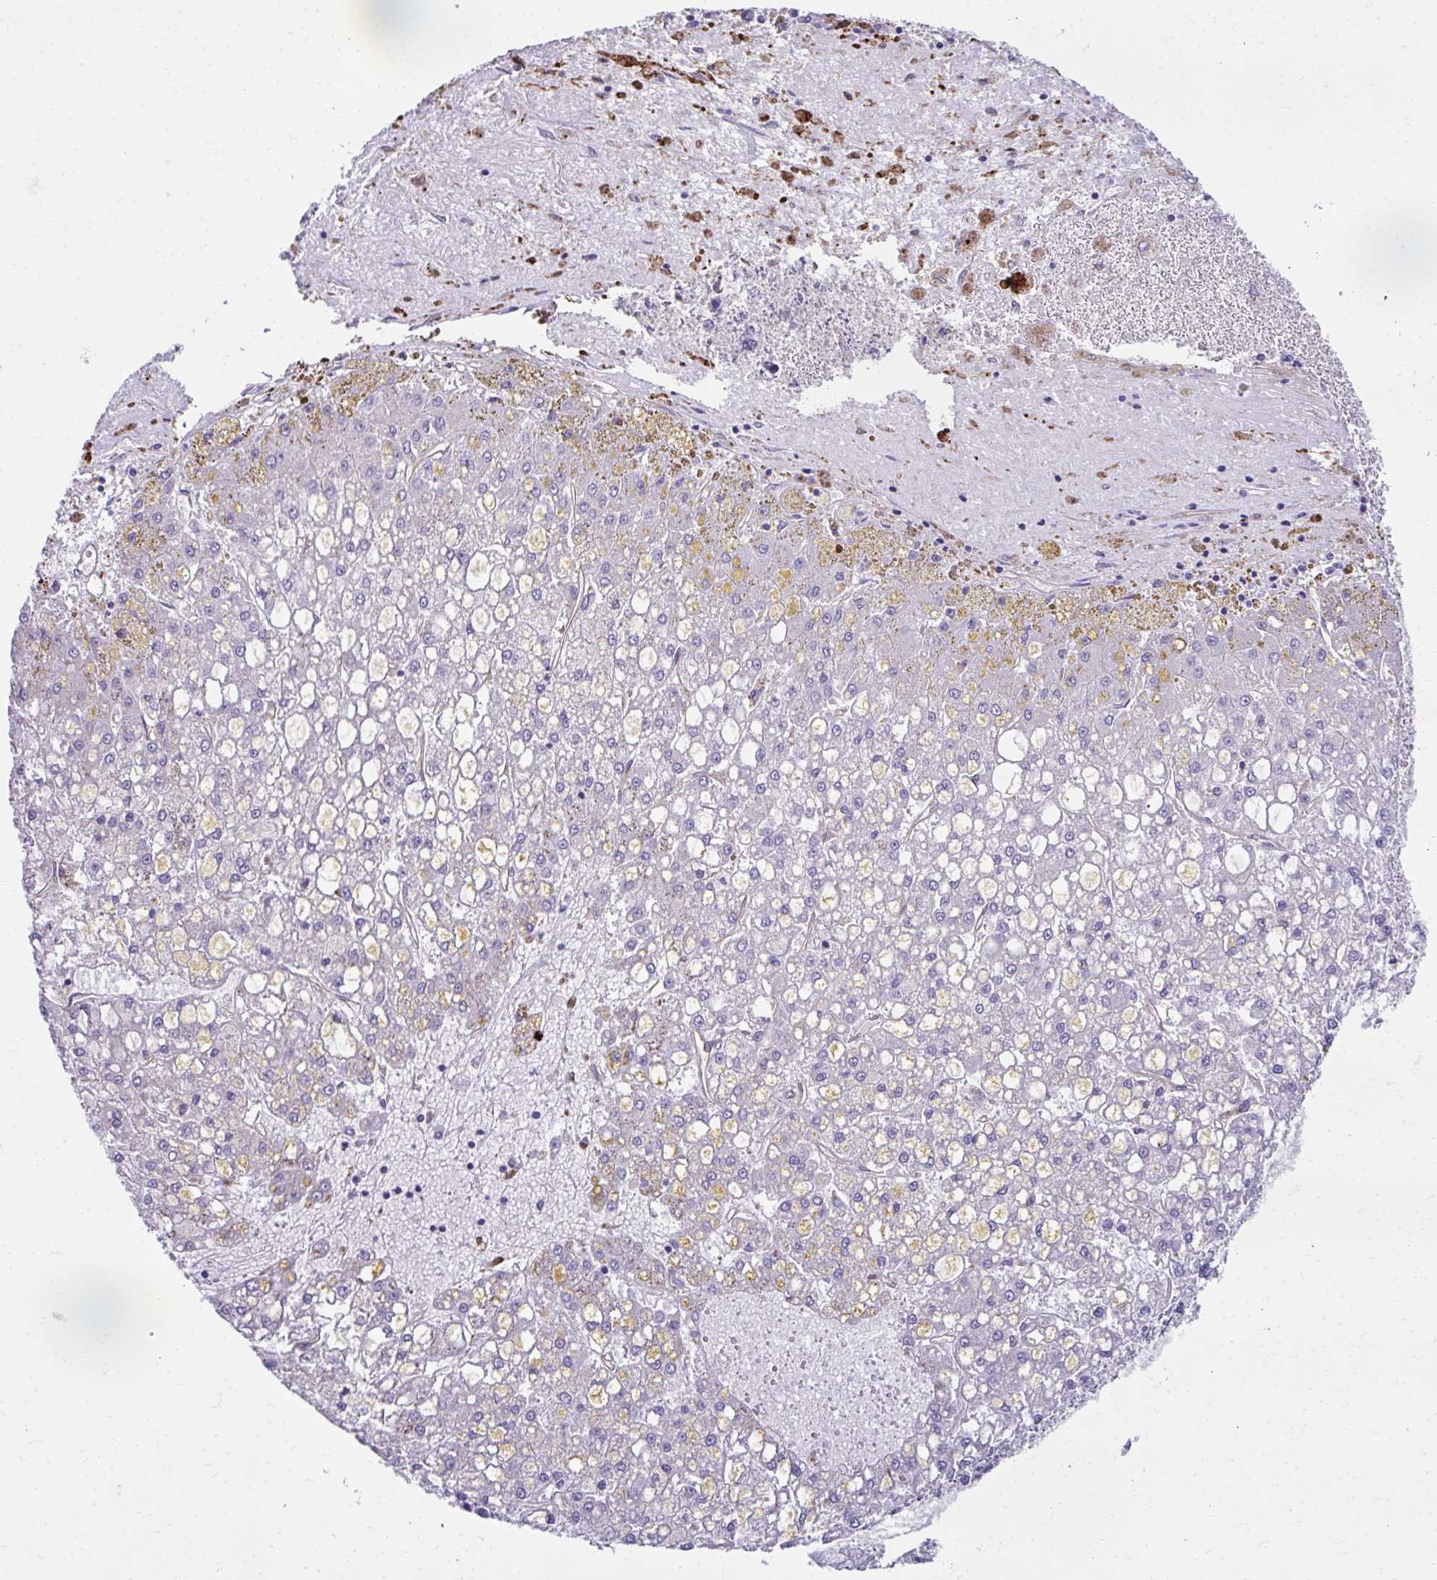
{"staining": {"intensity": "negative", "quantity": "none", "location": "none"}, "tissue": "liver cancer", "cell_type": "Tumor cells", "image_type": "cancer", "snomed": [{"axis": "morphology", "description": "Carcinoma, Hepatocellular, NOS"}, {"axis": "topography", "description": "Liver"}], "caption": "Tumor cells are negative for brown protein staining in liver cancer.", "gene": "TRIM52", "patient": {"sex": "male", "age": 67}}